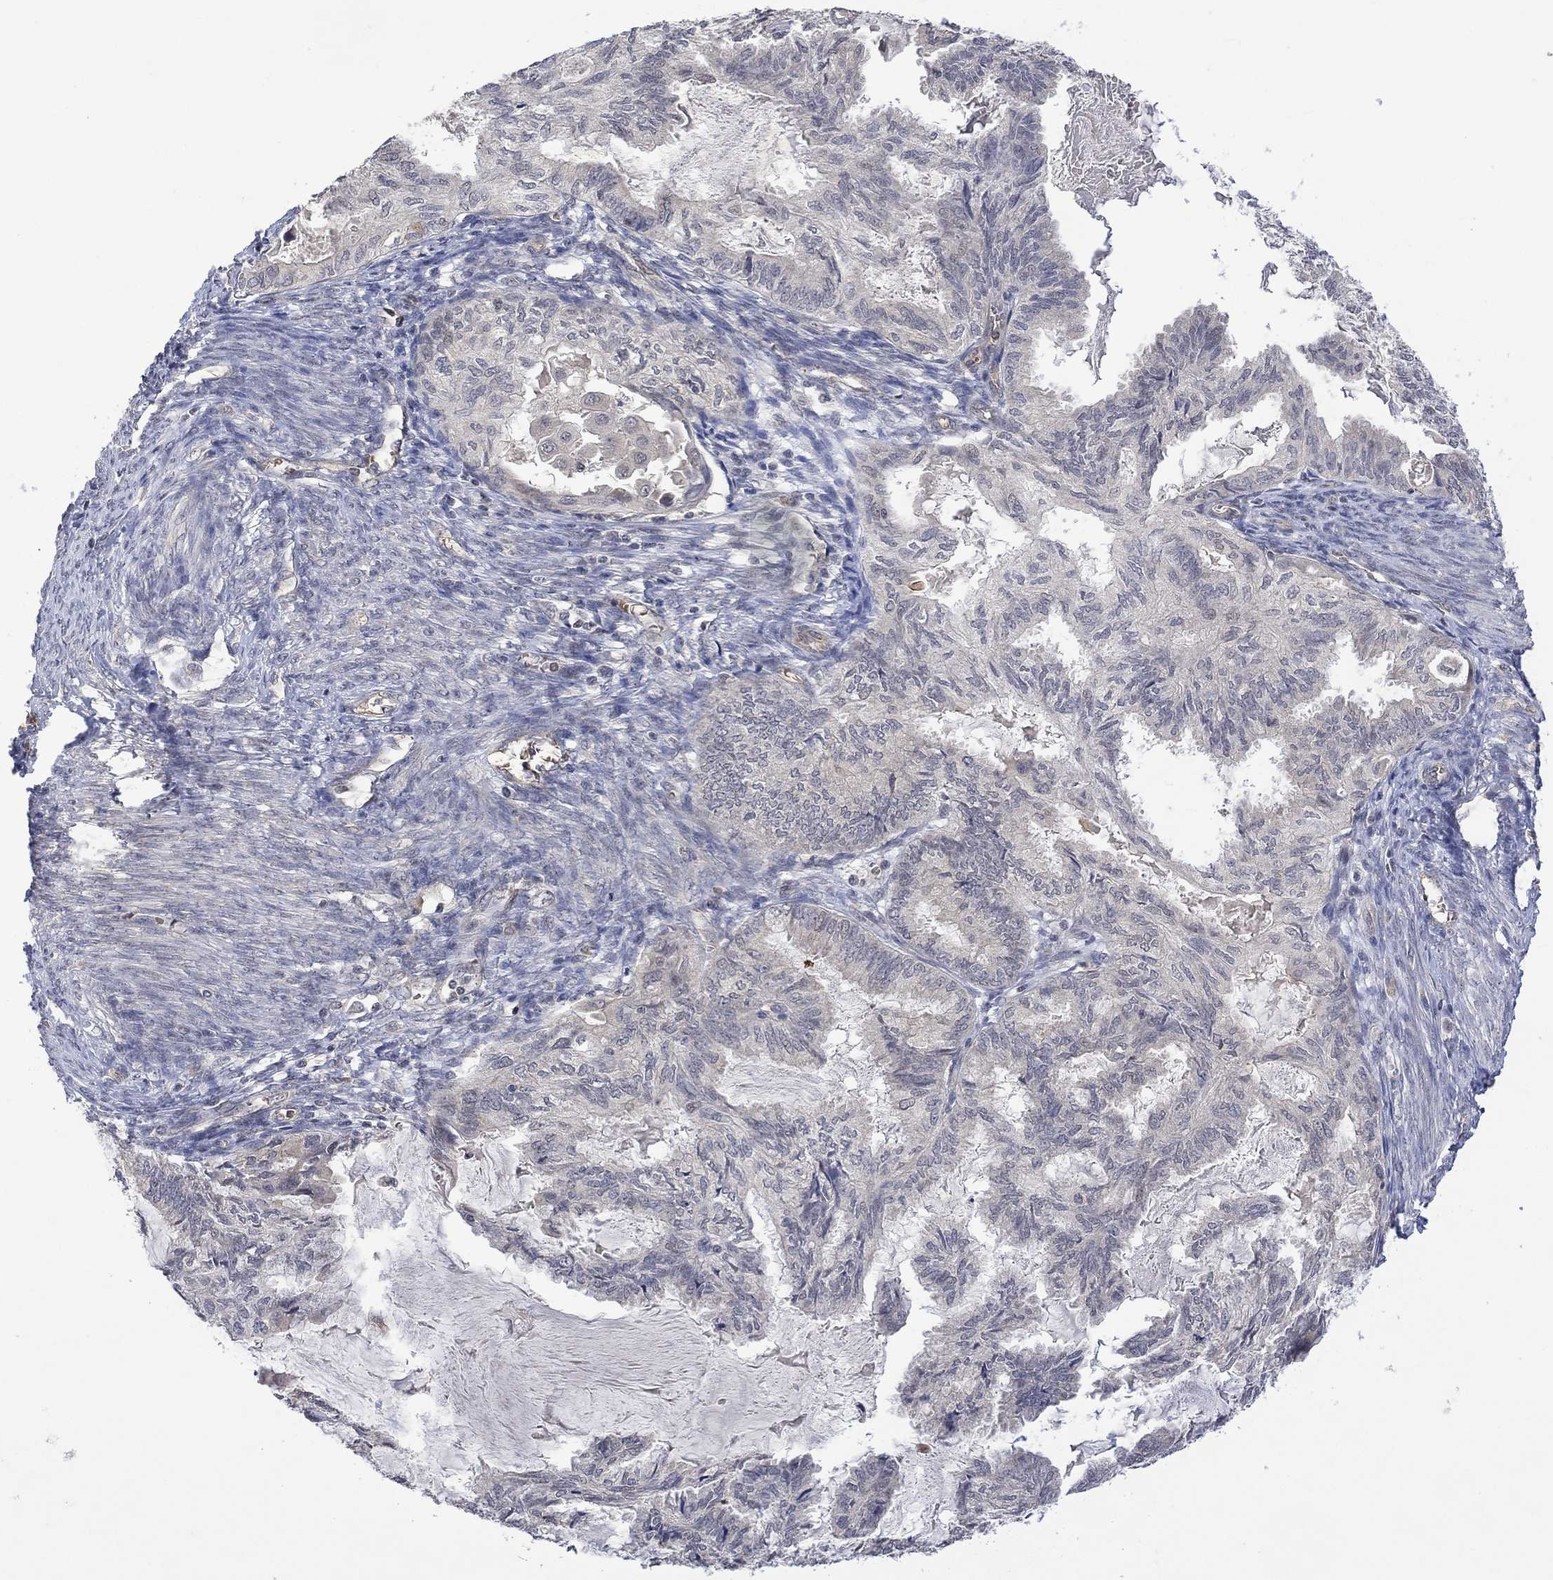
{"staining": {"intensity": "negative", "quantity": "none", "location": "none"}, "tissue": "endometrial cancer", "cell_type": "Tumor cells", "image_type": "cancer", "snomed": [{"axis": "morphology", "description": "Adenocarcinoma, NOS"}, {"axis": "topography", "description": "Endometrium"}], "caption": "This is a histopathology image of immunohistochemistry staining of endometrial cancer (adenocarcinoma), which shows no staining in tumor cells.", "gene": "GRIN2D", "patient": {"sex": "female", "age": 86}}